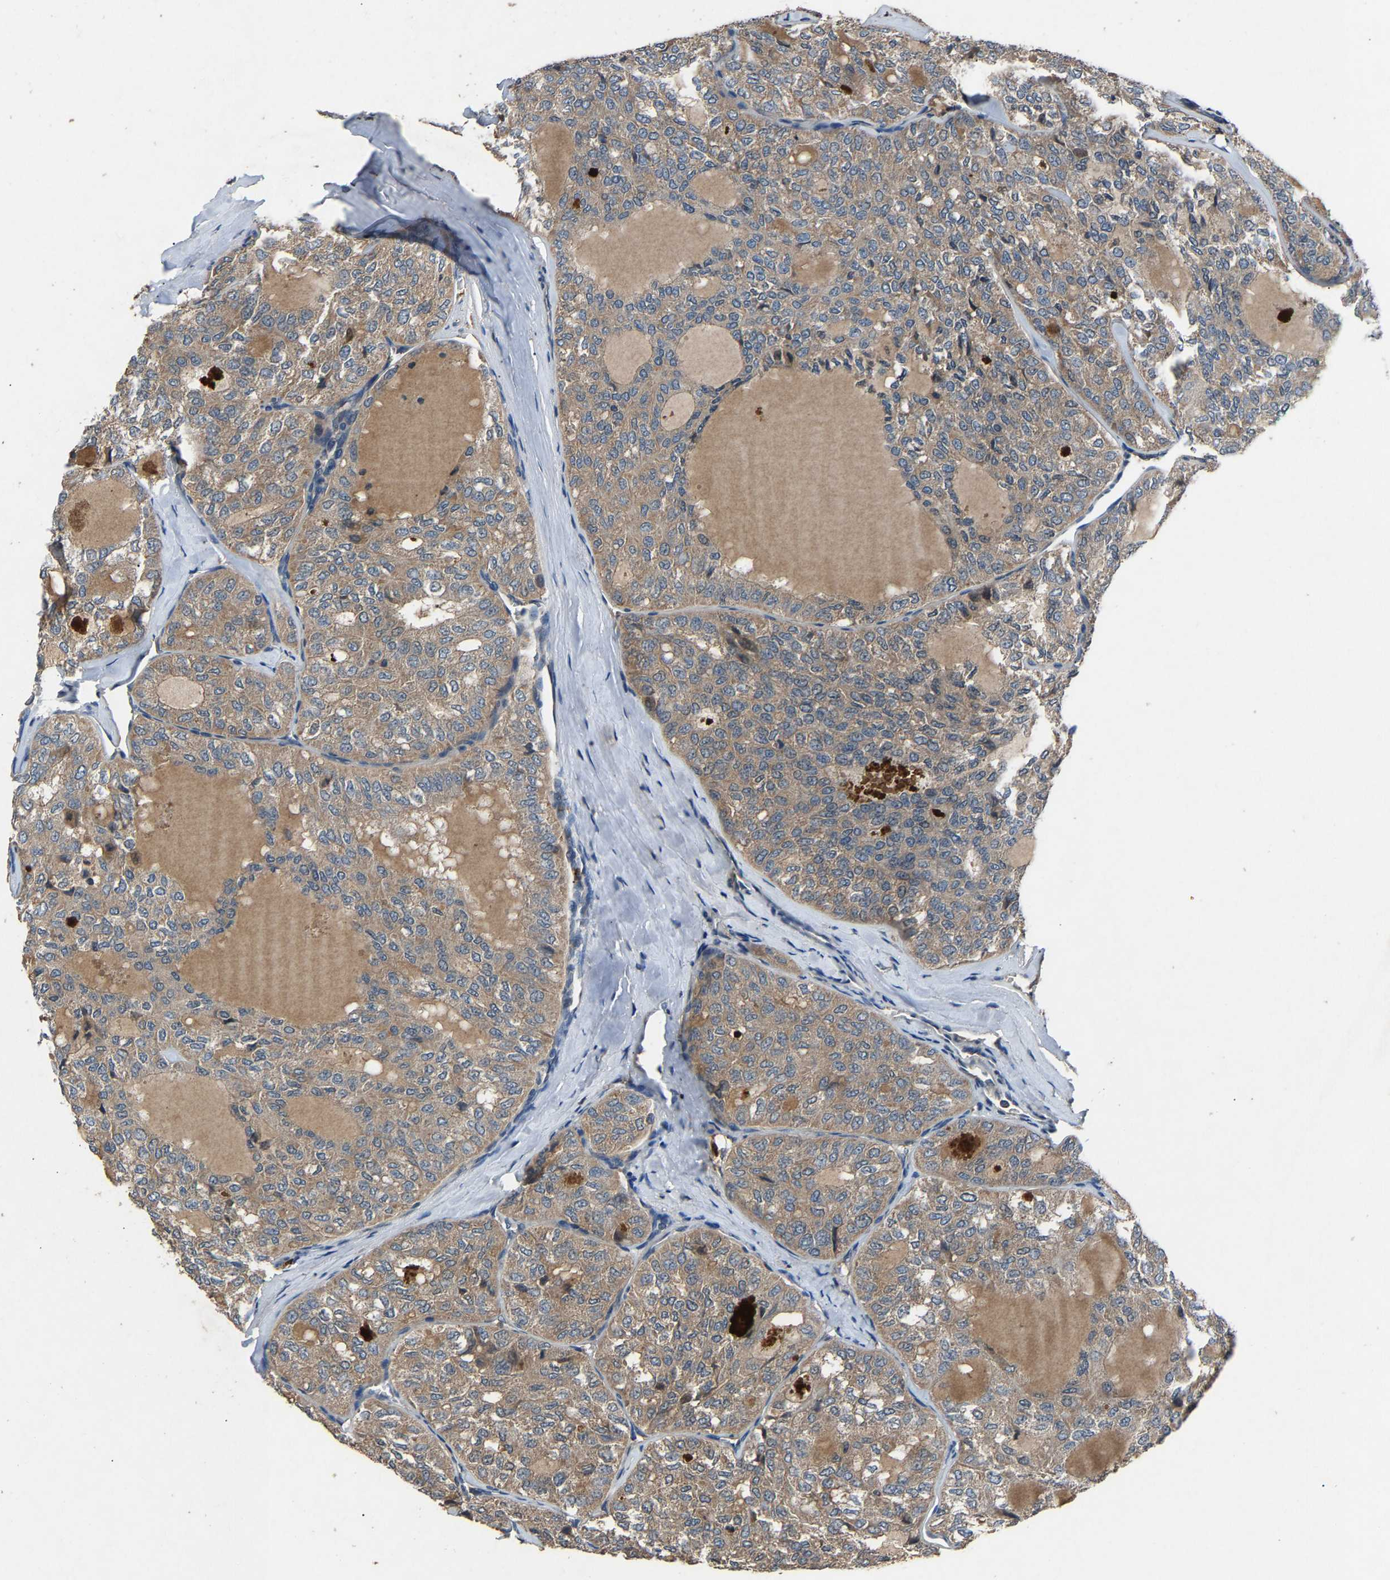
{"staining": {"intensity": "weak", "quantity": ">75%", "location": "cytoplasmic/membranous"}, "tissue": "thyroid cancer", "cell_type": "Tumor cells", "image_type": "cancer", "snomed": [{"axis": "morphology", "description": "Follicular adenoma carcinoma, NOS"}, {"axis": "topography", "description": "Thyroid gland"}], "caption": "An IHC image of tumor tissue is shown. Protein staining in brown shows weak cytoplasmic/membranous positivity in thyroid cancer within tumor cells. Immunohistochemistry (ihc) stains the protein of interest in brown and the nuclei are stained blue.", "gene": "PPID", "patient": {"sex": "male", "age": 75}}